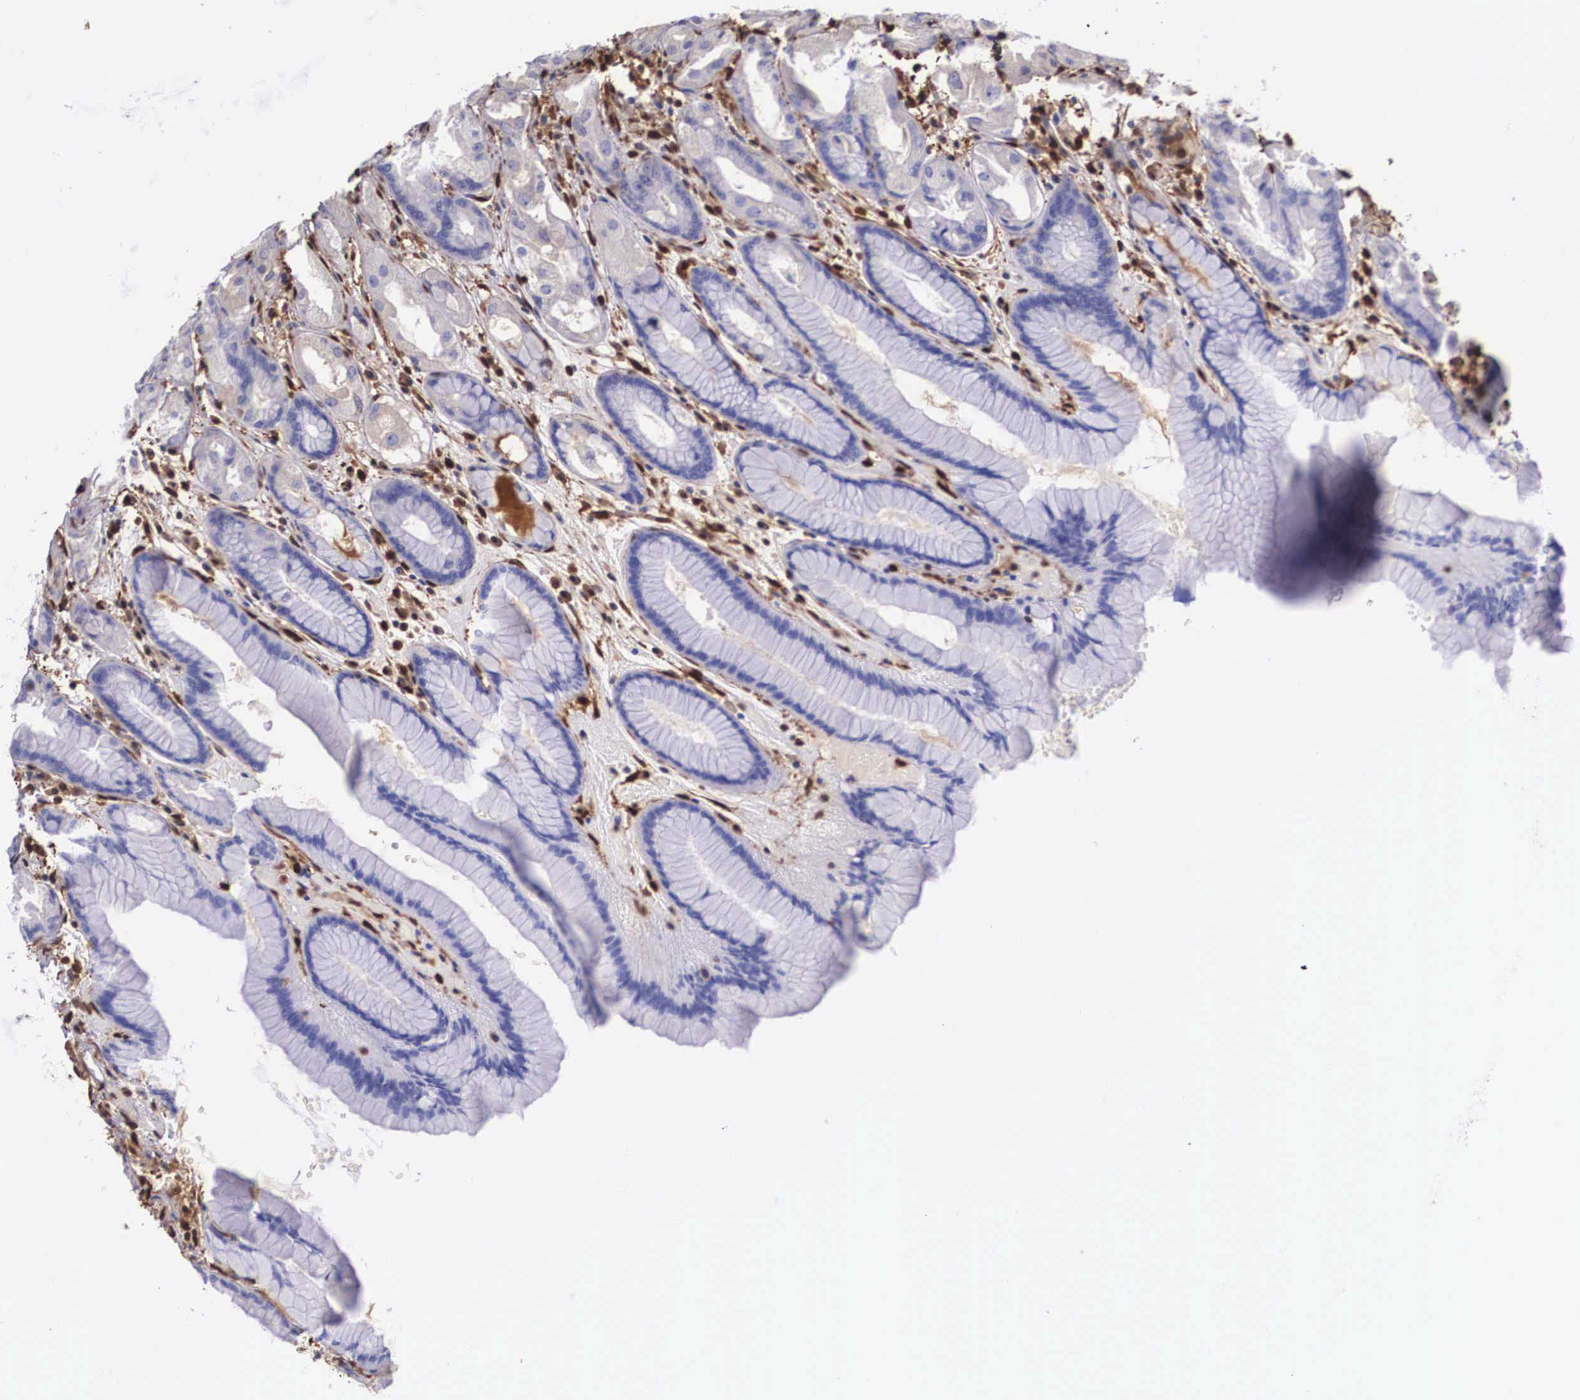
{"staining": {"intensity": "negative", "quantity": "none", "location": "none"}, "tissue": "stomach", "cell_type": "Glandular cells", "image_type": "normal", "snomed": [{"axis": "morphology", "description": "Normal tissue, NOS"}, {"axis": "topography", "description": "Stomach, upper"}], "caption": "A micrograph of stomach stained for a protein reveals no brown staining in glandular cells.", "gene": "LGALS1", "patient": {"sex": "female", "age": 75}}